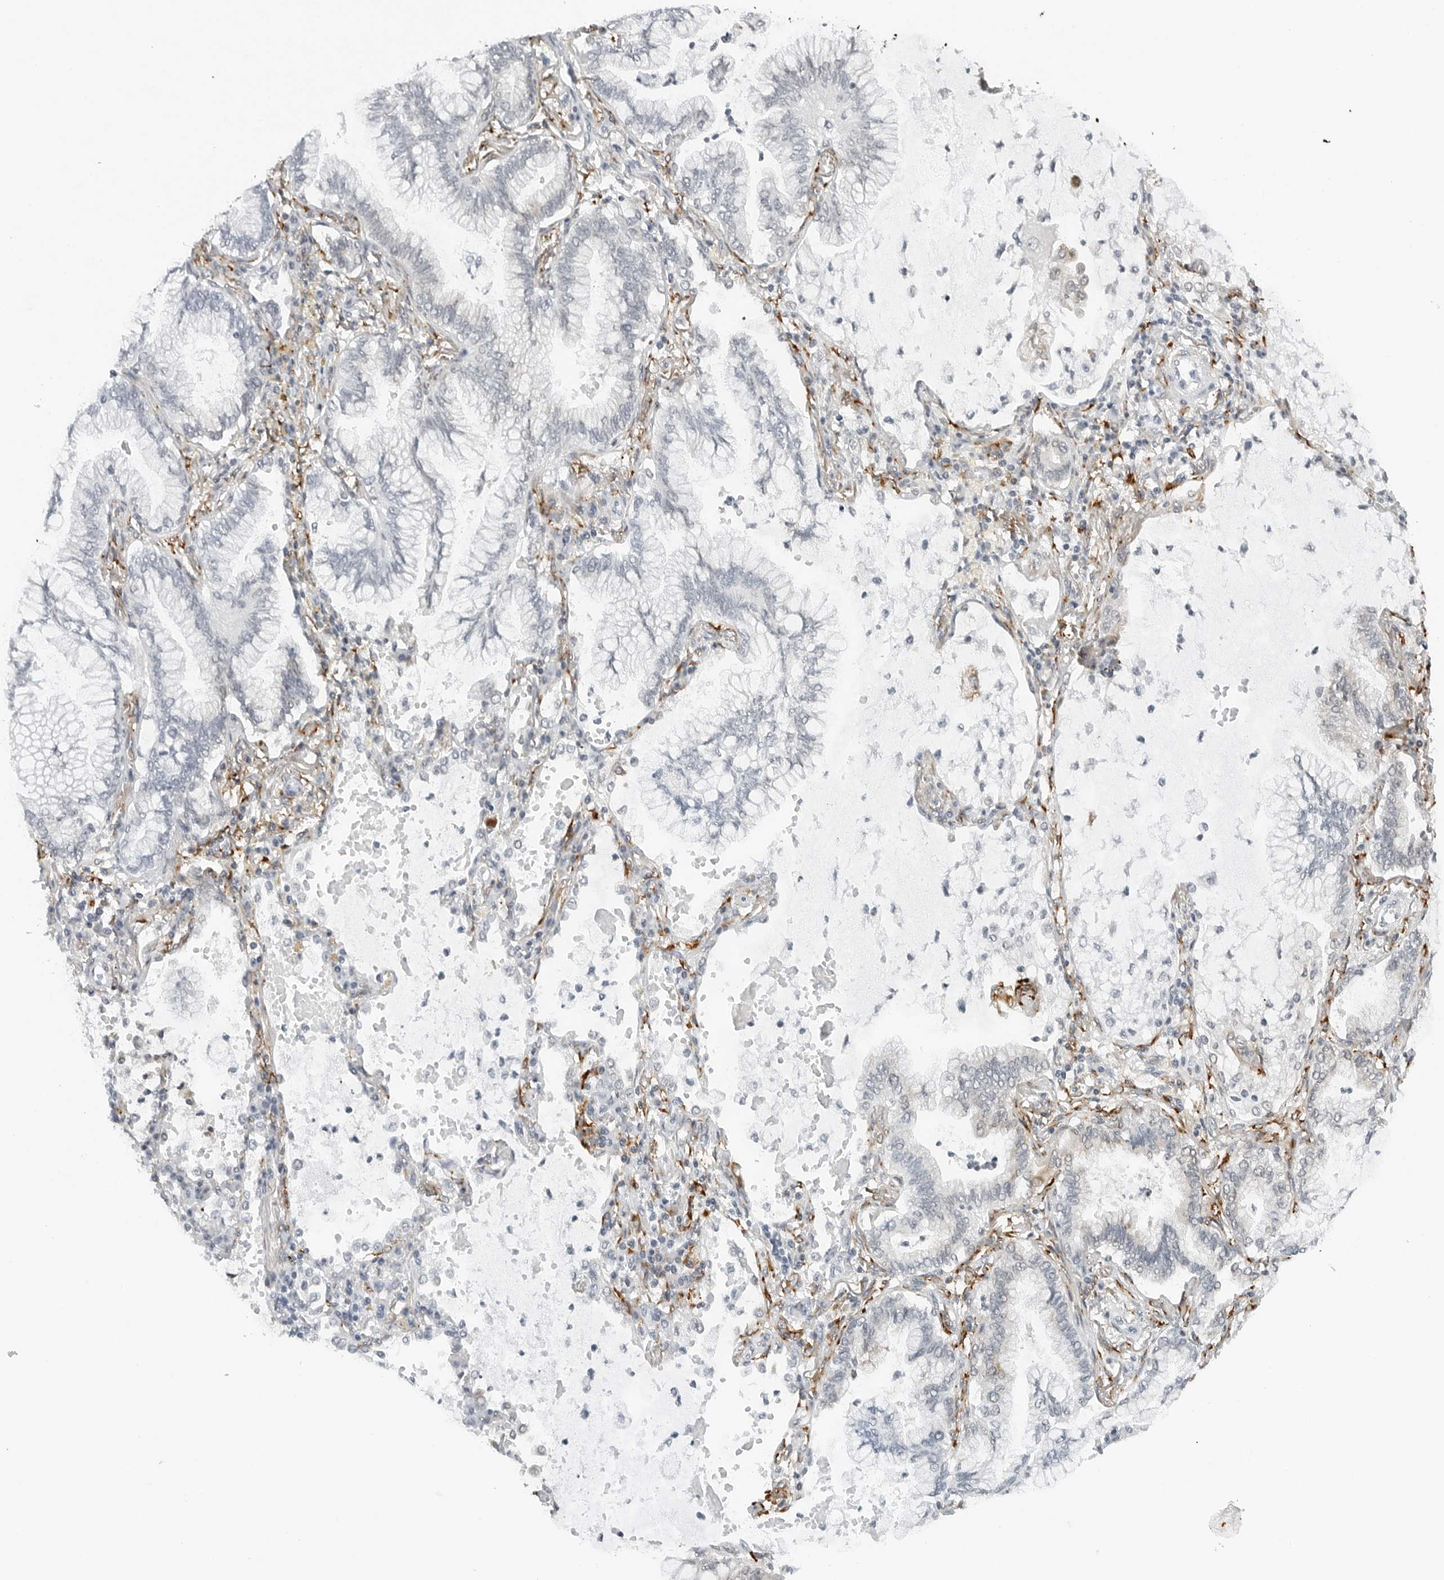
{"staining": {"intensity": "negative", "quantity": "none", "location": "none"}, "tissue": "lung cancer", "cell_type": "Tumor cells", "image_type": "cancer", "snomed": [{"axis": "morphology", "description": "Adenocarcinoma, NOS"}, {"axis": "topography", "description": "Lung"}], "caption": "This micrograph is of adenocarcinoma (lung) stained with immunohistochemistry to label a protein in brown with the nuclei are counter-stained blue. There is no expression in tumor cells.", "gene": "P4HA2", "patient": {"sex": "female", "age": 70}}